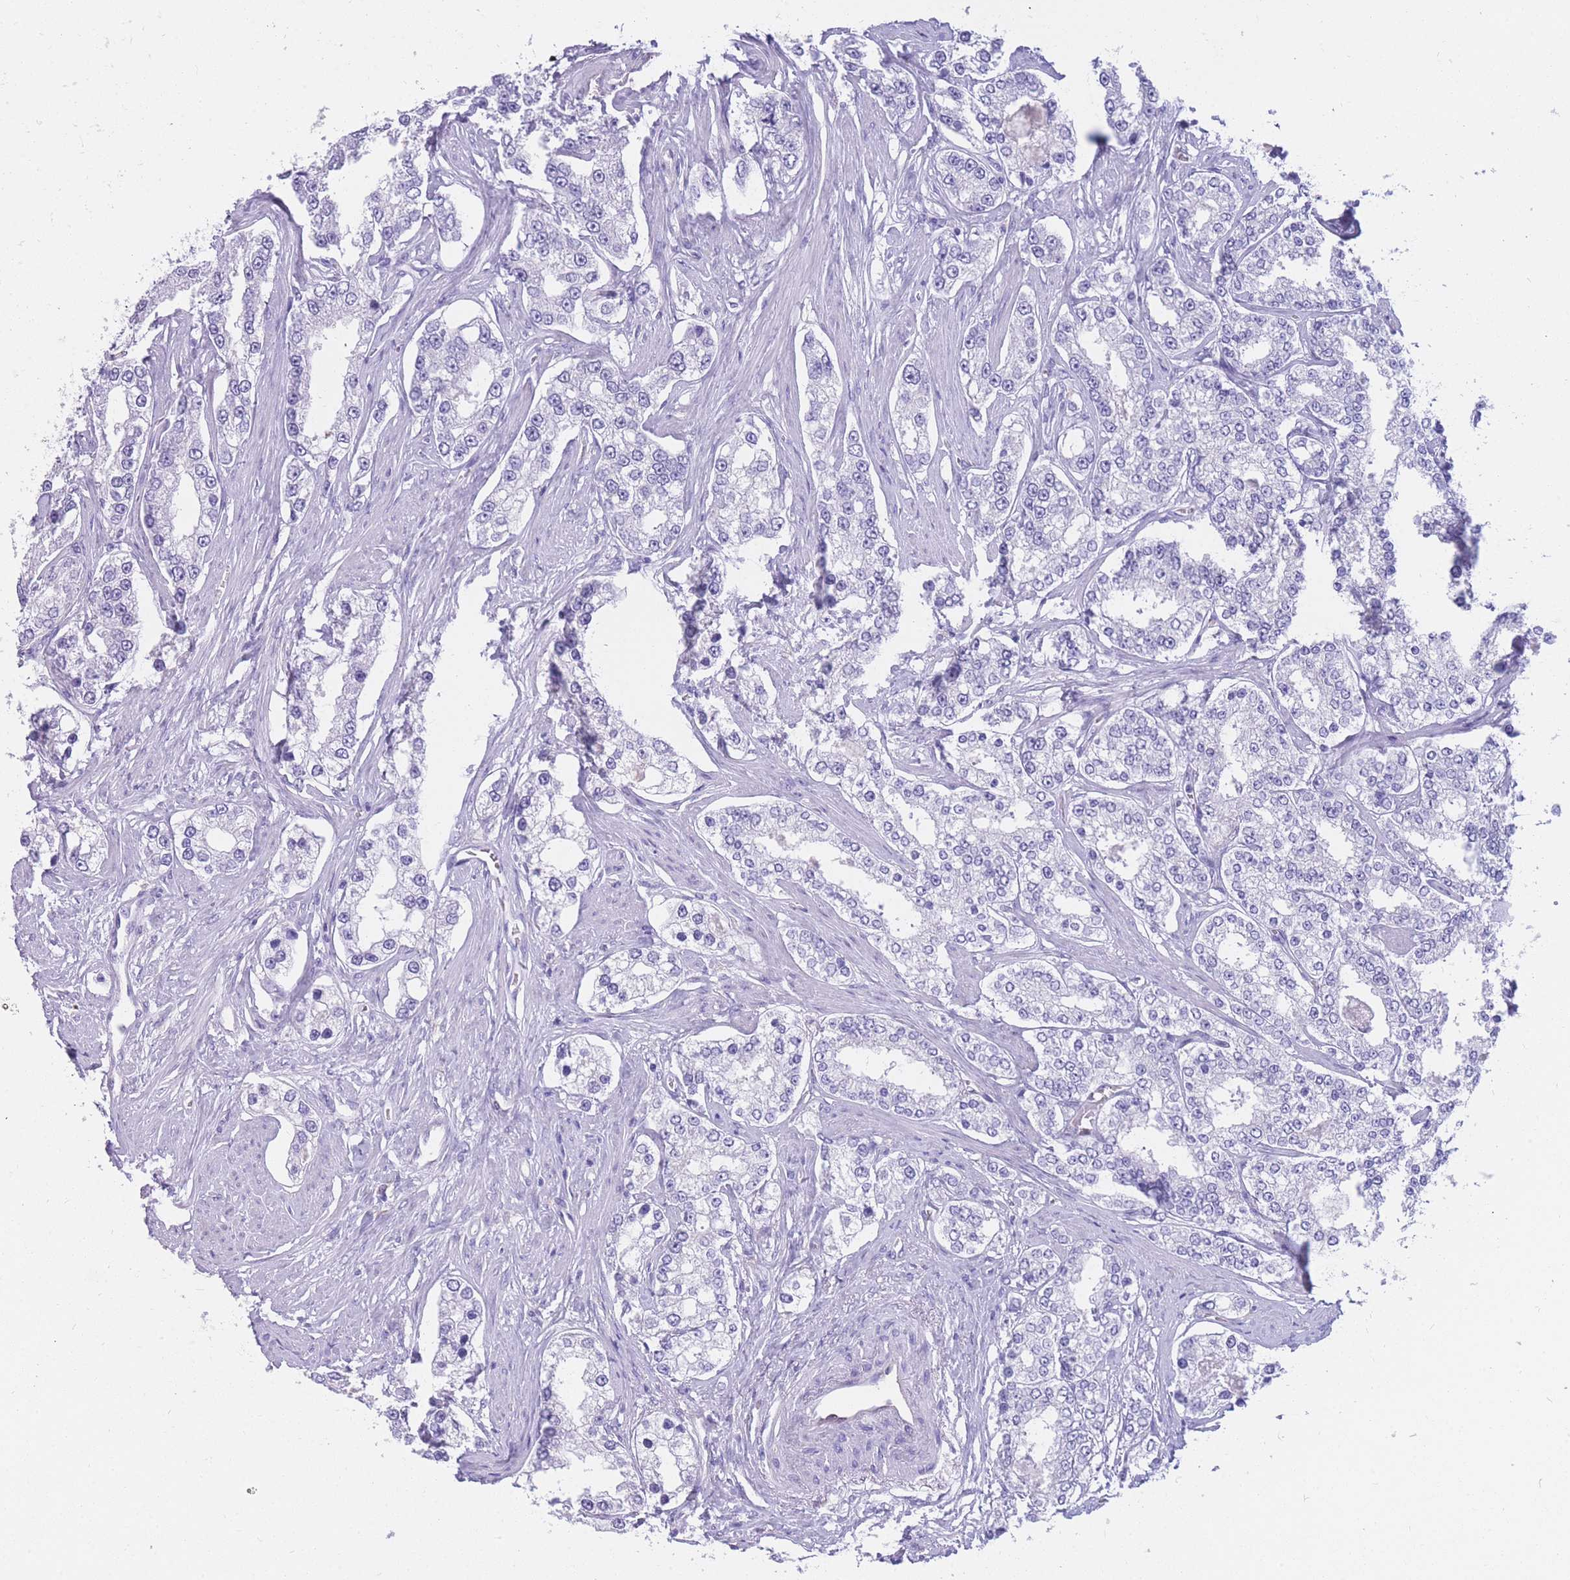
{"staining": {"intensity": "negative", "quantity": "none", "location": "none"}, "tissue": "prostate cancer", "cell_type": "Tumor cells", "image_type": "cancer", "snomed": [{"axis": "morphology", "description": "Normal tissue, NOS"}, {"axis": "morphology", "description": "Adenocarcinoma, High grade"}, {"axis": "topography", "description": "Prostate"}], "caption": "Protein analysis of adenocarcinoma (high-grade) (prostate) exhibits no significant positivity in tumor cells.", "gene": "SULT1A1", "patient": {"sex": "male", "age": 83}}